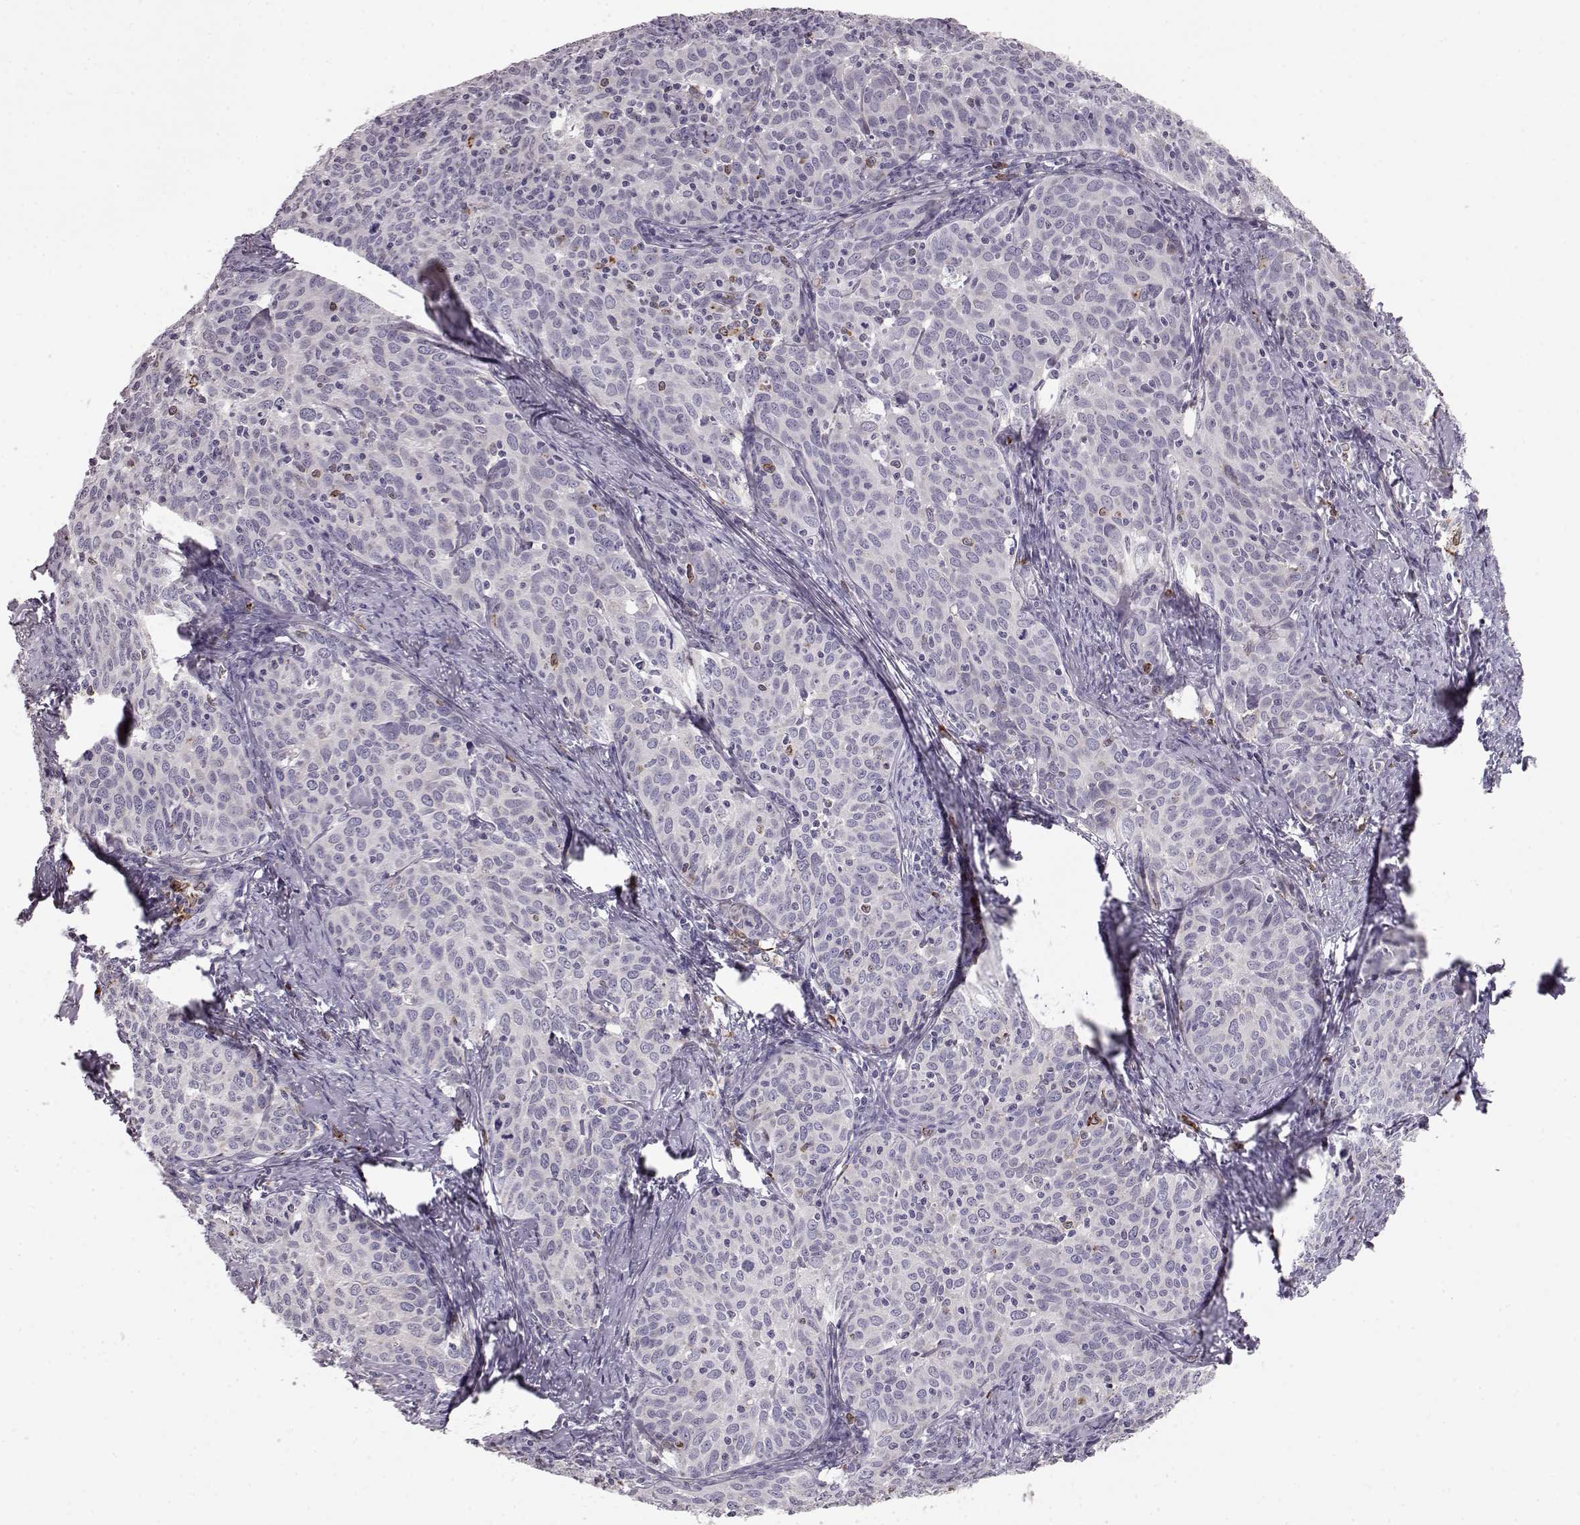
{"staining": {"intensity": "negative", "quantity": "none", "location": "none"}, "tissue": "cervical cancer", "cell_type": "Tumor cells", "image_type": "cancer", "snomed": [{"axis": "morphology", "description": "Squamous cell carcinoma, NOS"}, {"axis": "topography", "description": "Cervix"}], "caption": "There is no significant positivity in tumor cells of cervical cancer (squamous cell carcinoma). Nuclei are stained in blue.", "gene": "ELOVL5", "patient": {"sex": "female", "age": 62}}